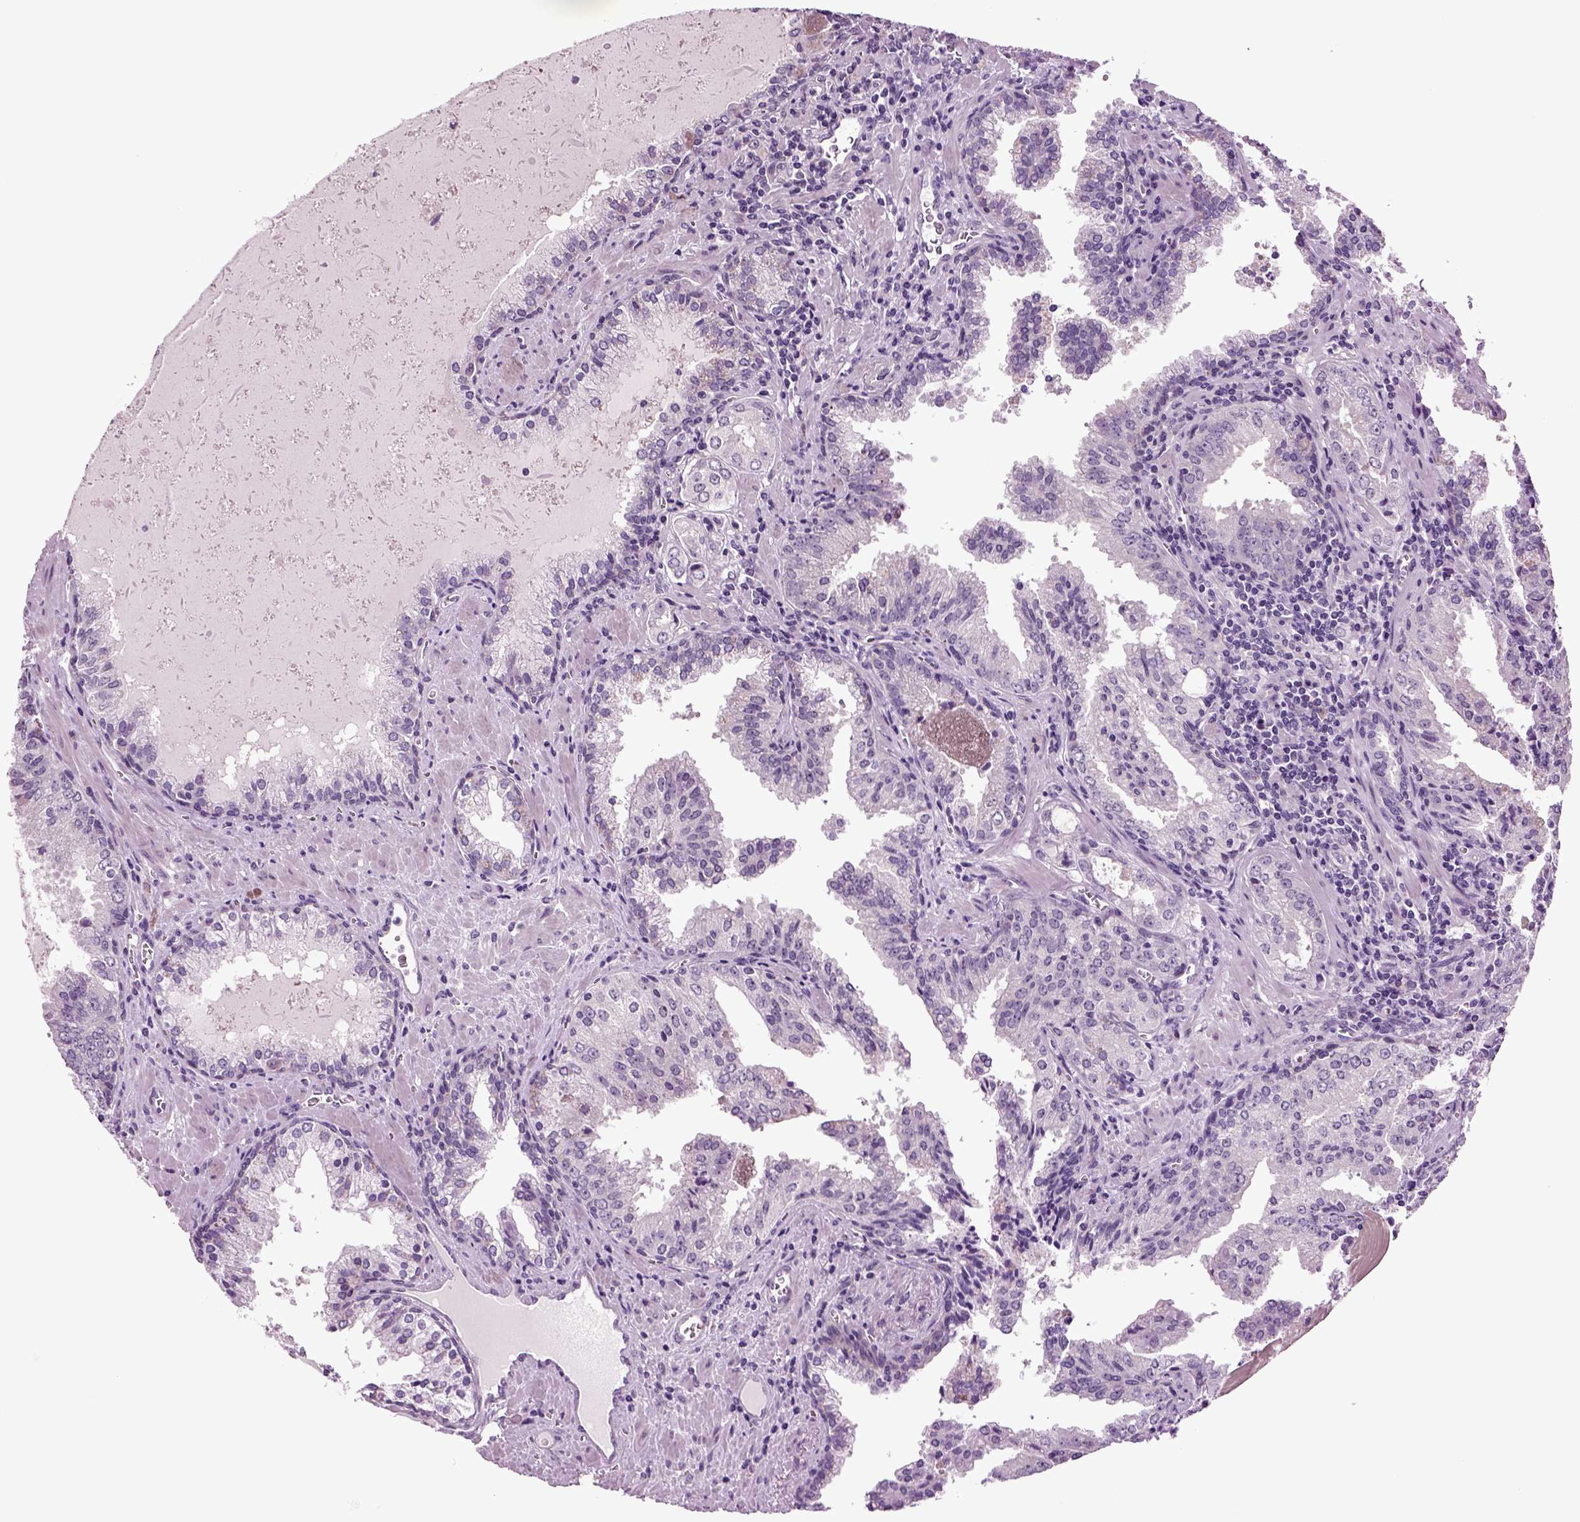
{"staining": {"intensity": "negative", "quantity": "none", "location": "none"}, "tissue": "prostate cancer", "cell_type": "Tumor cells", "image_type": "cancer", "snomed": [{"axis": "morphology", "description": "Adenocarcinoma, High grade"}, {"axis": "topography", "description": "Prostate"}], "caption": "This histopathology image is of prostate cancer (high-grade adenocarcinoma) stained with IHC to label a protein in brown with the nuclei are counter-stained blue. There is no expression in tumor cells.", "gene": "PLCH2", "patient": {"sex": "male", "age": 68}}